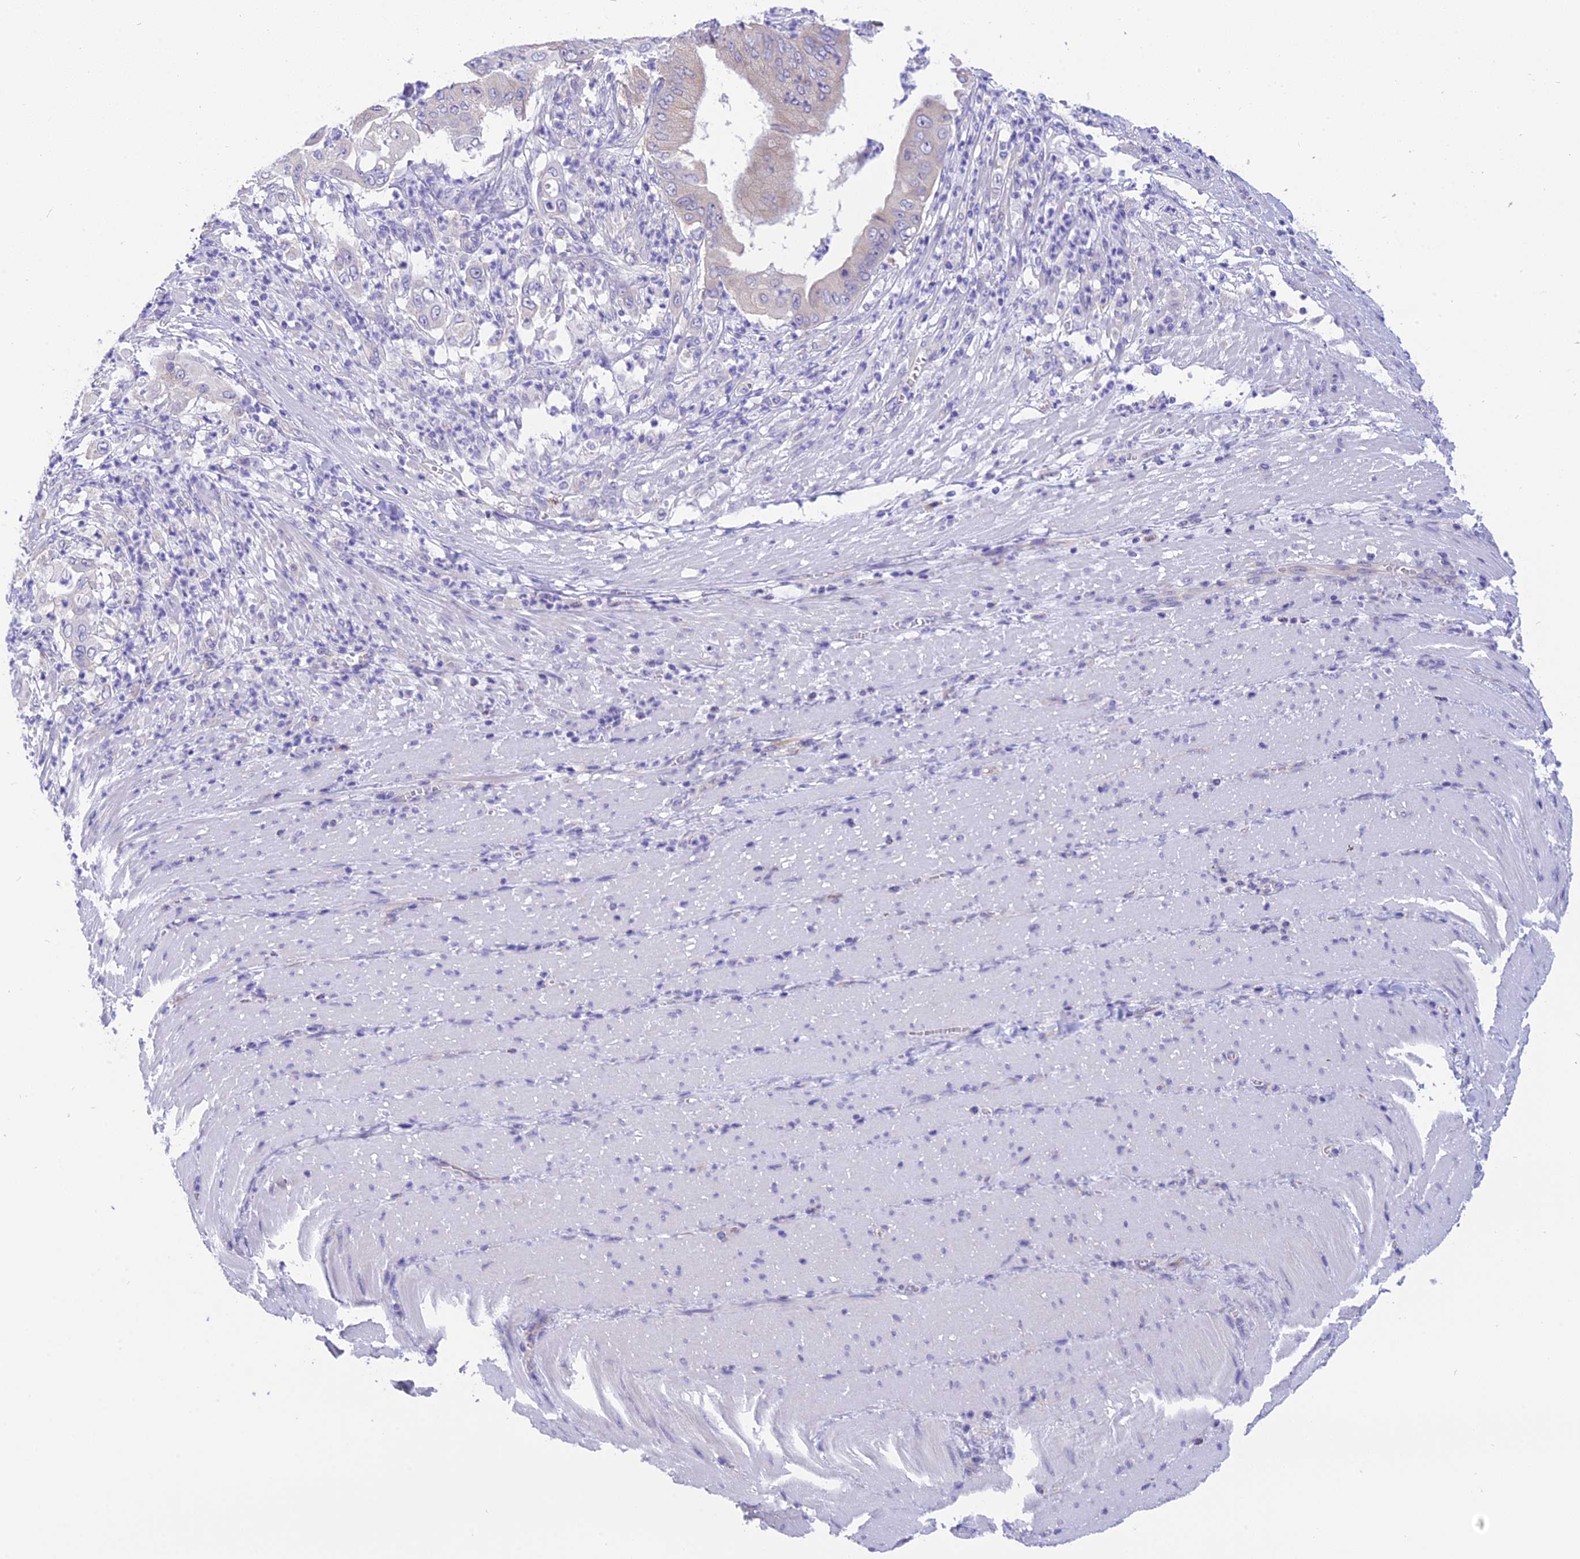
{"staining": {"intensity": "negative", "quantity": "none", "location": "none"}, "tissue": "pancreatic cancer", "cell_type": "Tumor cells", "image_type": "cancer", "snomed": [{"axis": "morphology", "description": "Adenocarcinoma, NOS"}, {"axis": "topography", "description": "Pancreas"}], "caption": "IHC of human pancreatic cancer shows no positivity in tumor cells.", "gene": "DCAF16", "patient": {"sex": "female", "age": 77}}